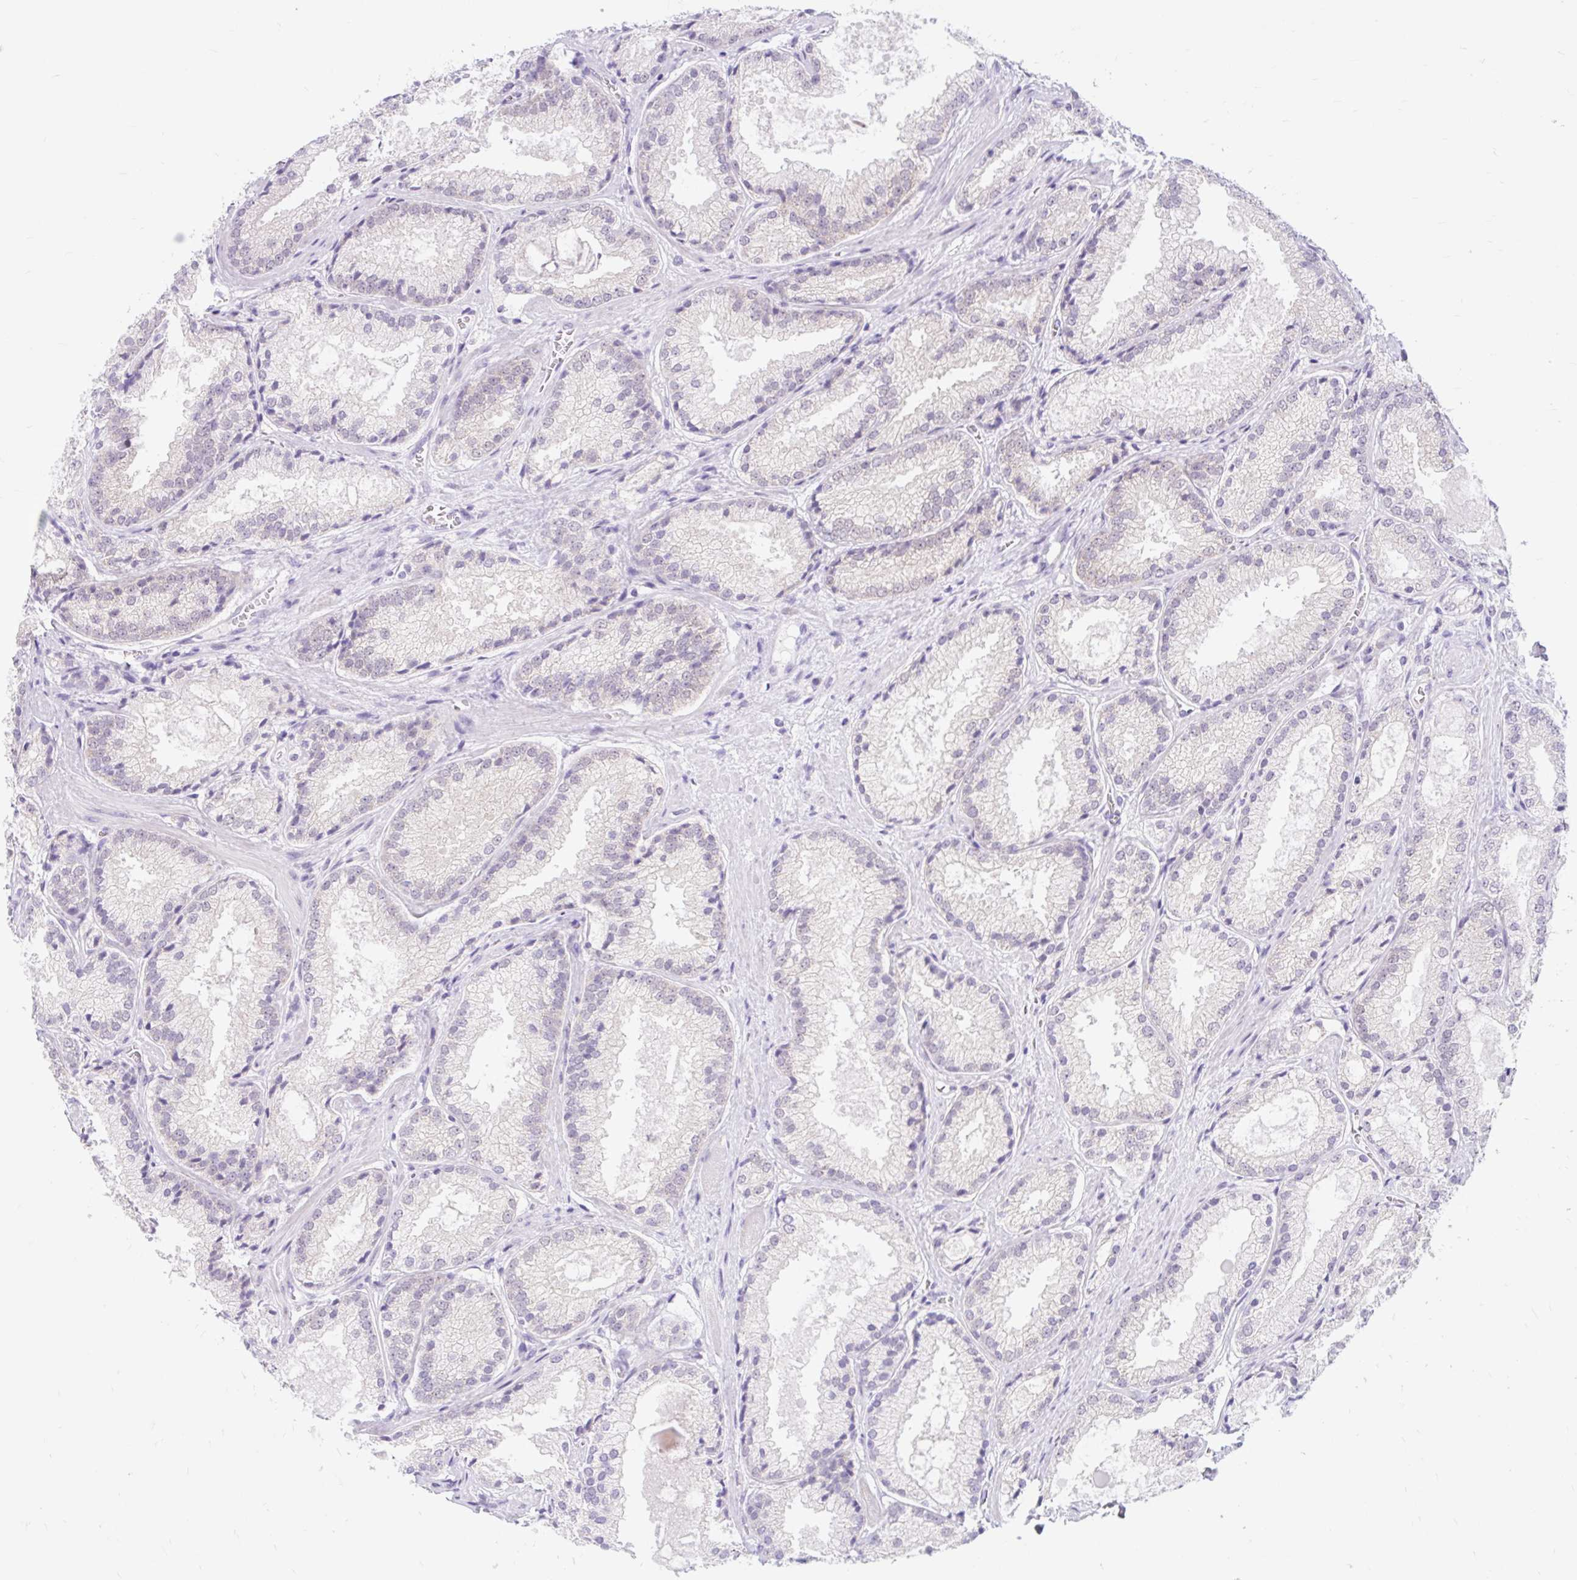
{"staining": {"intensity": "negative", "quantity": "none", "location": "none"}, "tissue": "prostate cancer", "cell_type": "Tumor cells", "image_type": "cancer", "snomed": [{"axis": "morphology", "description": "Adenocarcinoma, High grade"}, {"axis": "topography", "description": "Prostate"}], "caption": "An immunohistochemistry (IHC) micrograph of adenocarcinoma (high-grade) (prostate) is shown. There is no staining in tumor cells of adenocarcinoma (high-grade) (prostate).", "gene": "ITPK1", "patient": {"sex": "male", "age": 68}}